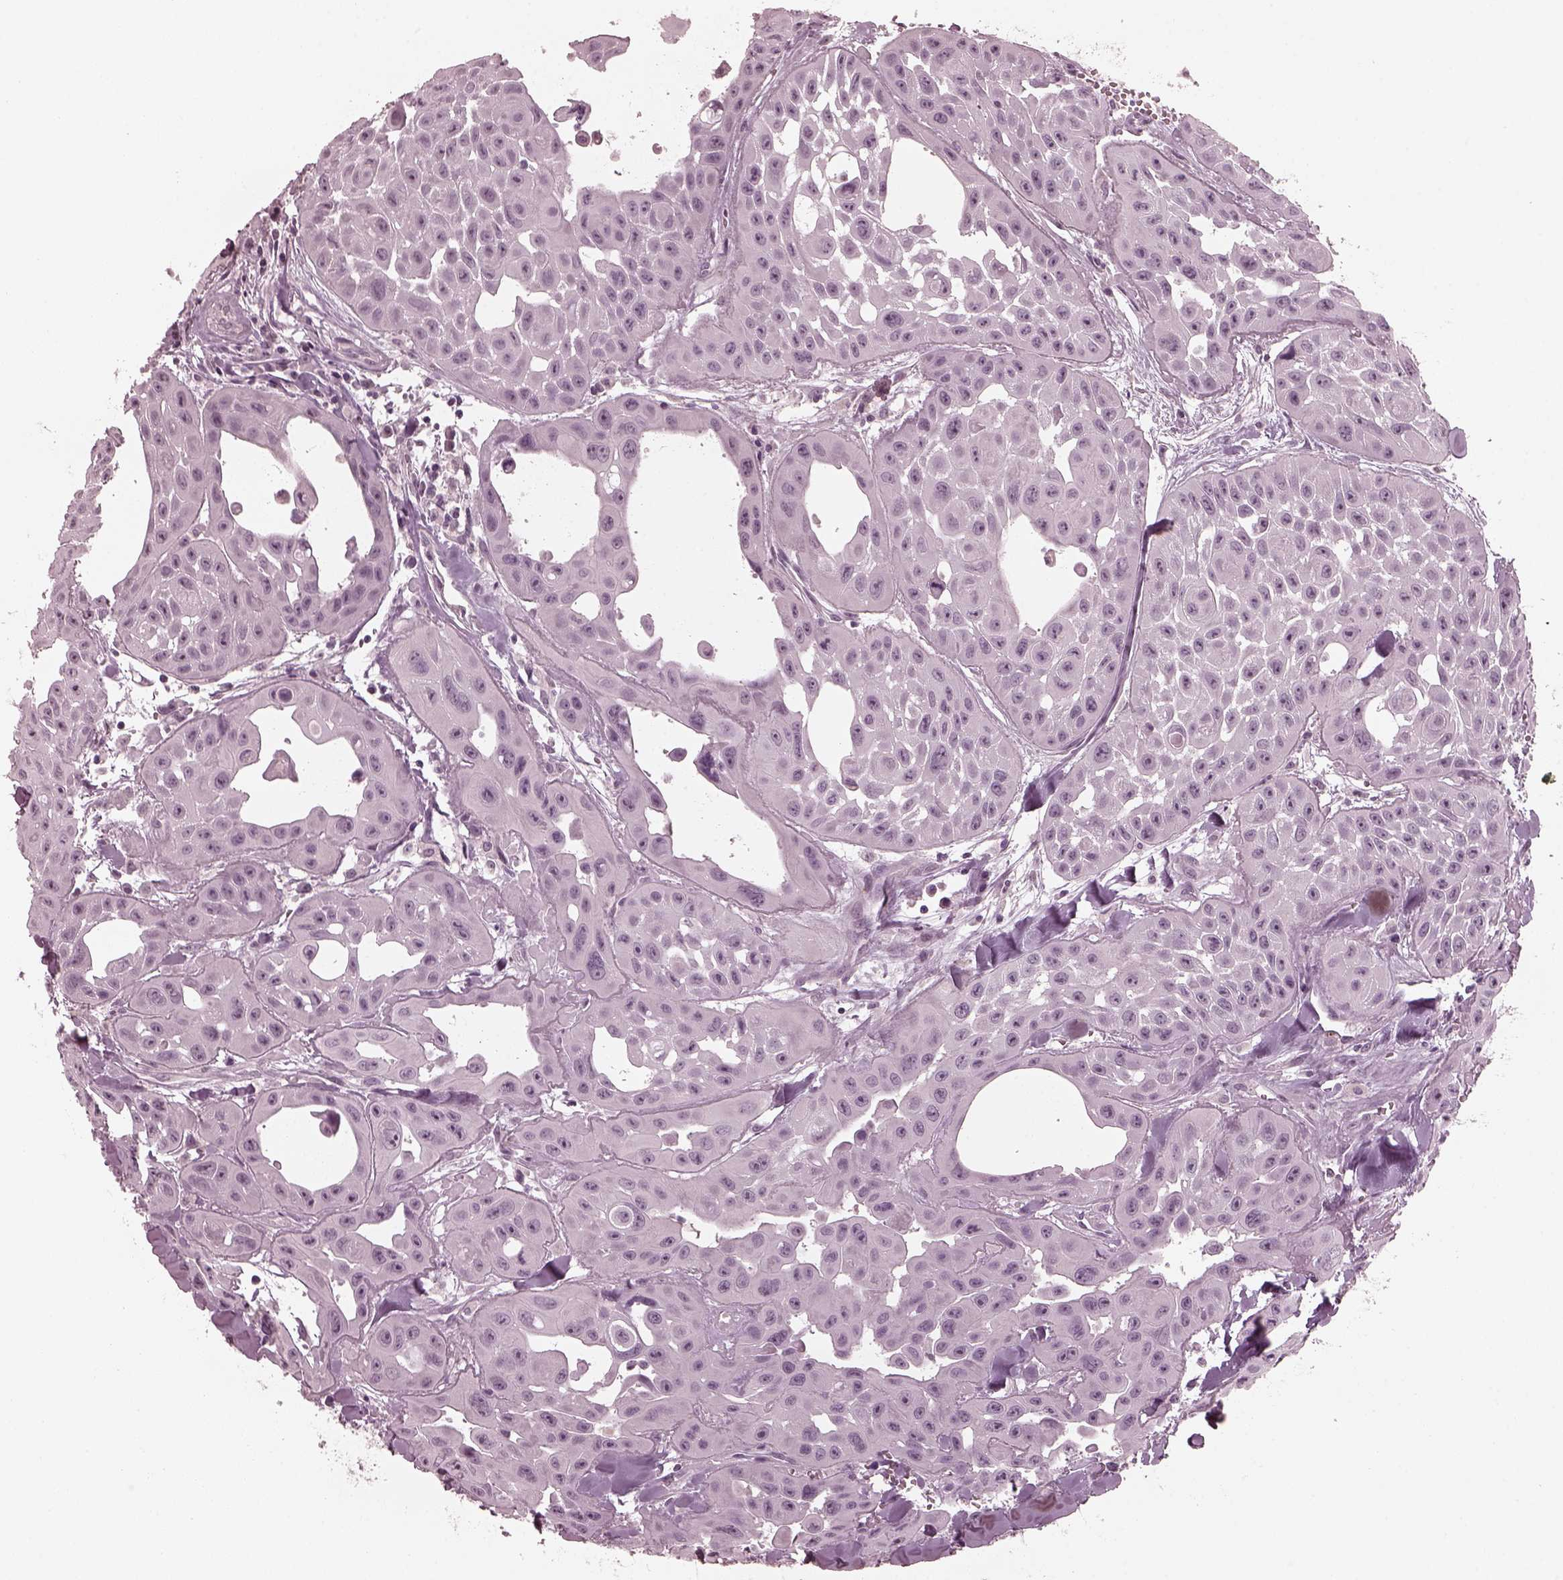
{"staining": {"intensity": "negative", "quantity": "none", "location": "none"}, "tissue": "head and neck cancer", "cell_type": "Tumor cells", "image_type": "cancer", "snomed": [{"axis": "morphology", "description": "Adenocarcinoma, NOS"}, {"axis": "topography", "description": "Head-Neck"}], "caption": "Tumor cells are negative for brown protein staining in head and neck adenocarcinoma. The staining is performed using DAB (3,3'-diaminobenzidine) brown chromogen with nuclei counter-stained in using hematoxylin.", "gene": "CCDC170", "patient": {"sex": "male", "age": 73}}